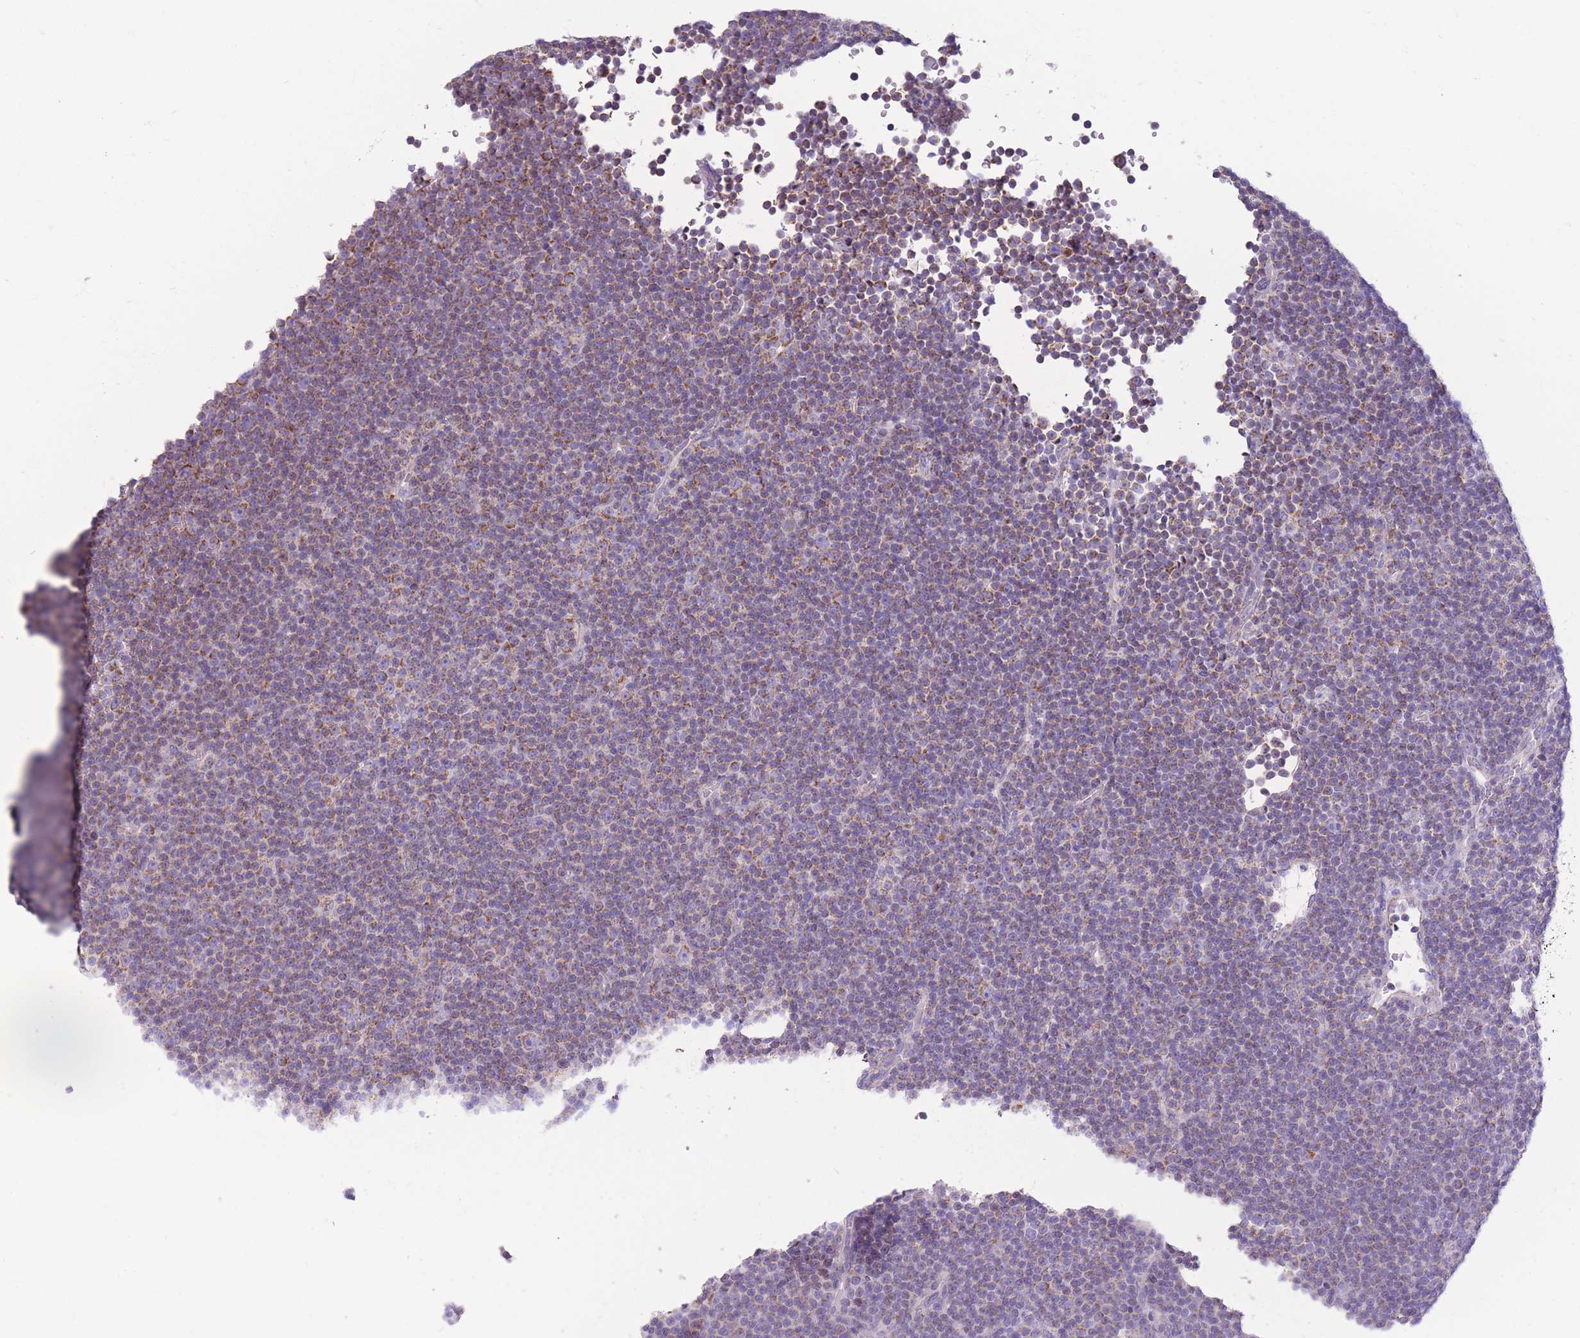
{"staining": {"intensity": "moderate", "quantity": "25%-75%", "location": "cytoplasmic/membranous"}, "tissue": "lymphoma", "cell_type": "Tumor cells", "image_type": "cancer", "snomed": [{"axis": "morphology", "description": "Malignant lymphoma, non-Hodgkin's type, Low grade"}, {"axis": "topography", "description": "Lymph node"}], "caption": "Immunohistochemical staining of malignant lymphoma, non-Hodgkin's type (low-grade) reveals medium levels of moderate cytoplasmic/membranous expression in about 25%-75% of tumor cells. Immunohistochemistry stains the protein of interest in brown and the nuclei are stained blue.", "gene": "PDHA1", "patient": {"sex": "female", "age": 67}}